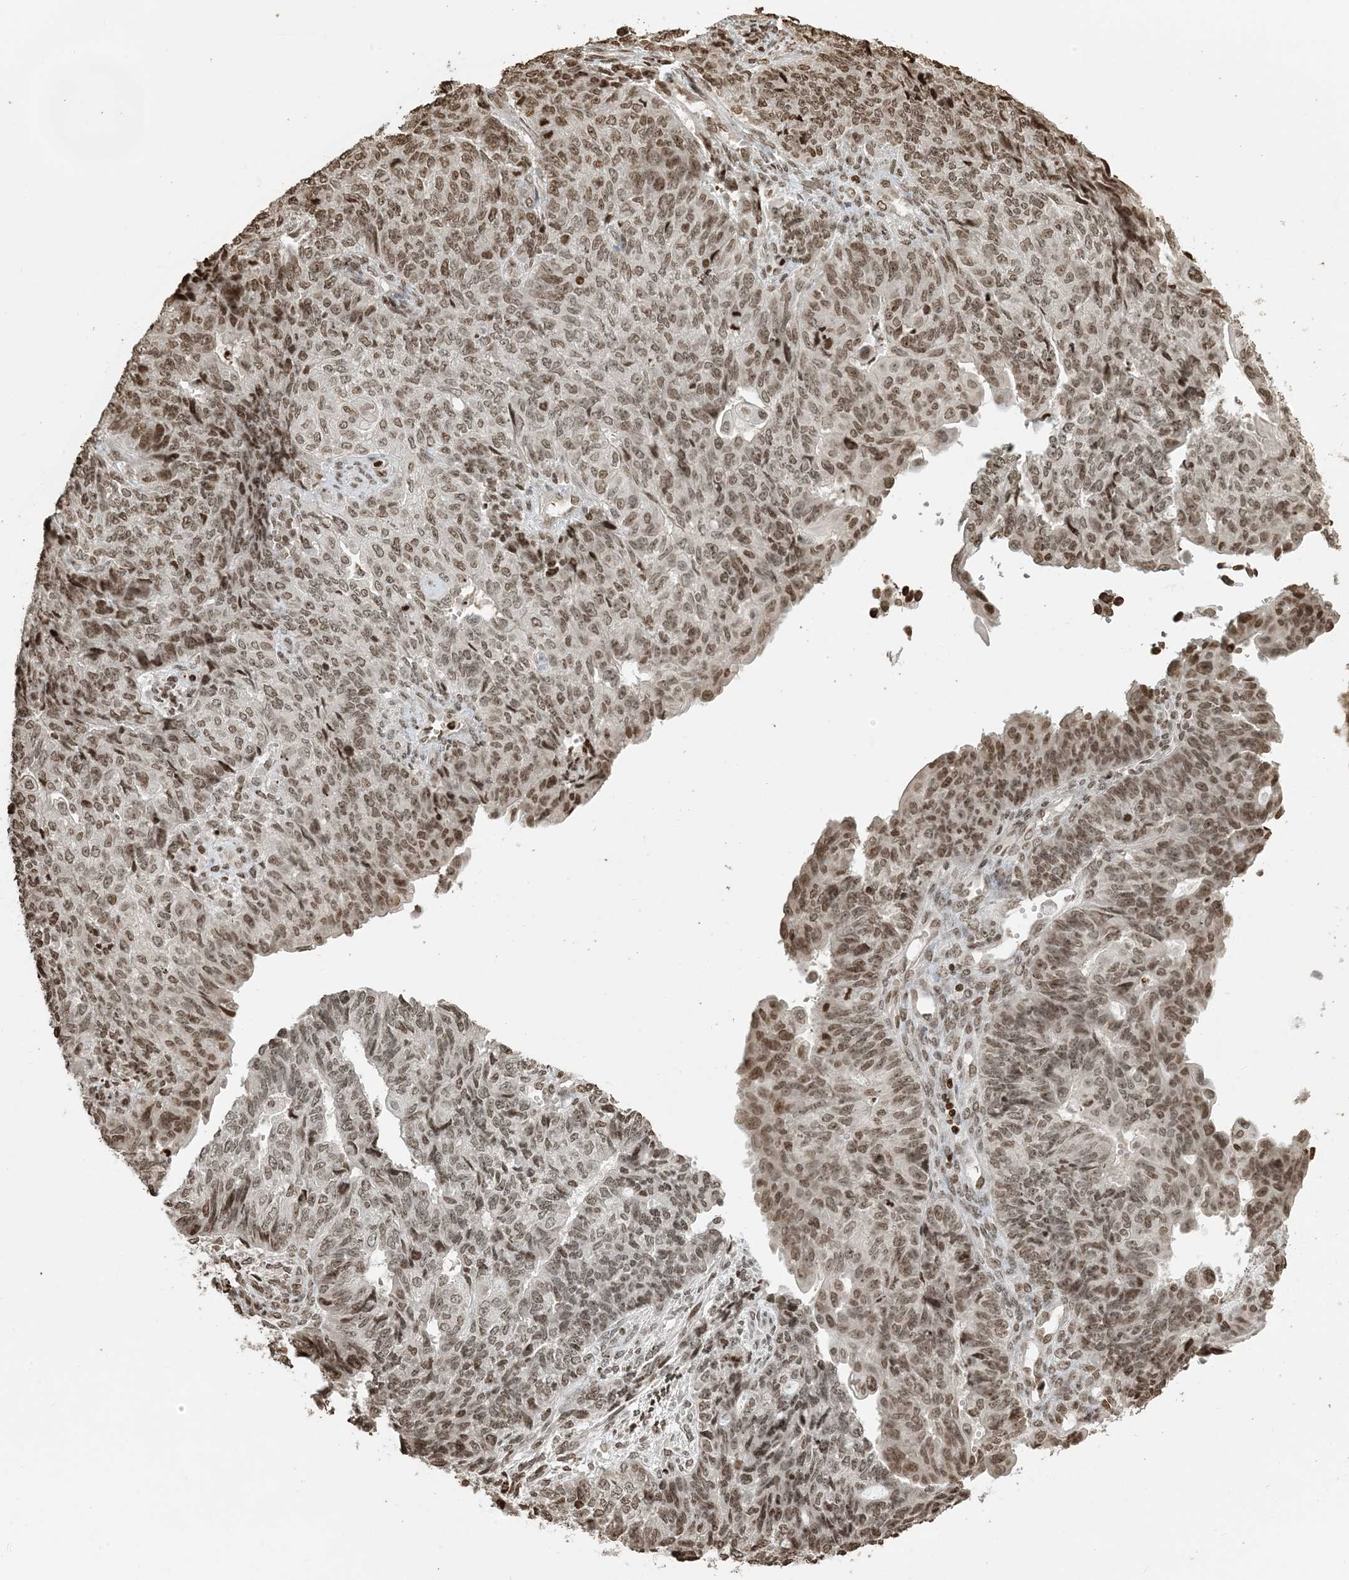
{"staining": {"intensity": "moderate", "quantity": ">75%", "location": "nuclear"}, "tissue": "endometrial cancer", "cell_type": "Tumor cells", "image_type": "cancer", "snomed": [{"axis": "morphology", "description": "Adenocarcinoma, NOS"}, {"axis": "topography", "description": "Endometrium"}], "caption": "Protein staining exhibits moderate nuclear positivity in about >75% of tumor cells in endometrial adenocarcinoma. The staining was performed using DAB to visualize the protein expression in brown, while the nuclei were stained in blue with hematoxylin (Magnification: 20x).", "gene": "H3-3B", "patient": {"sex": "female", "age": 32}}